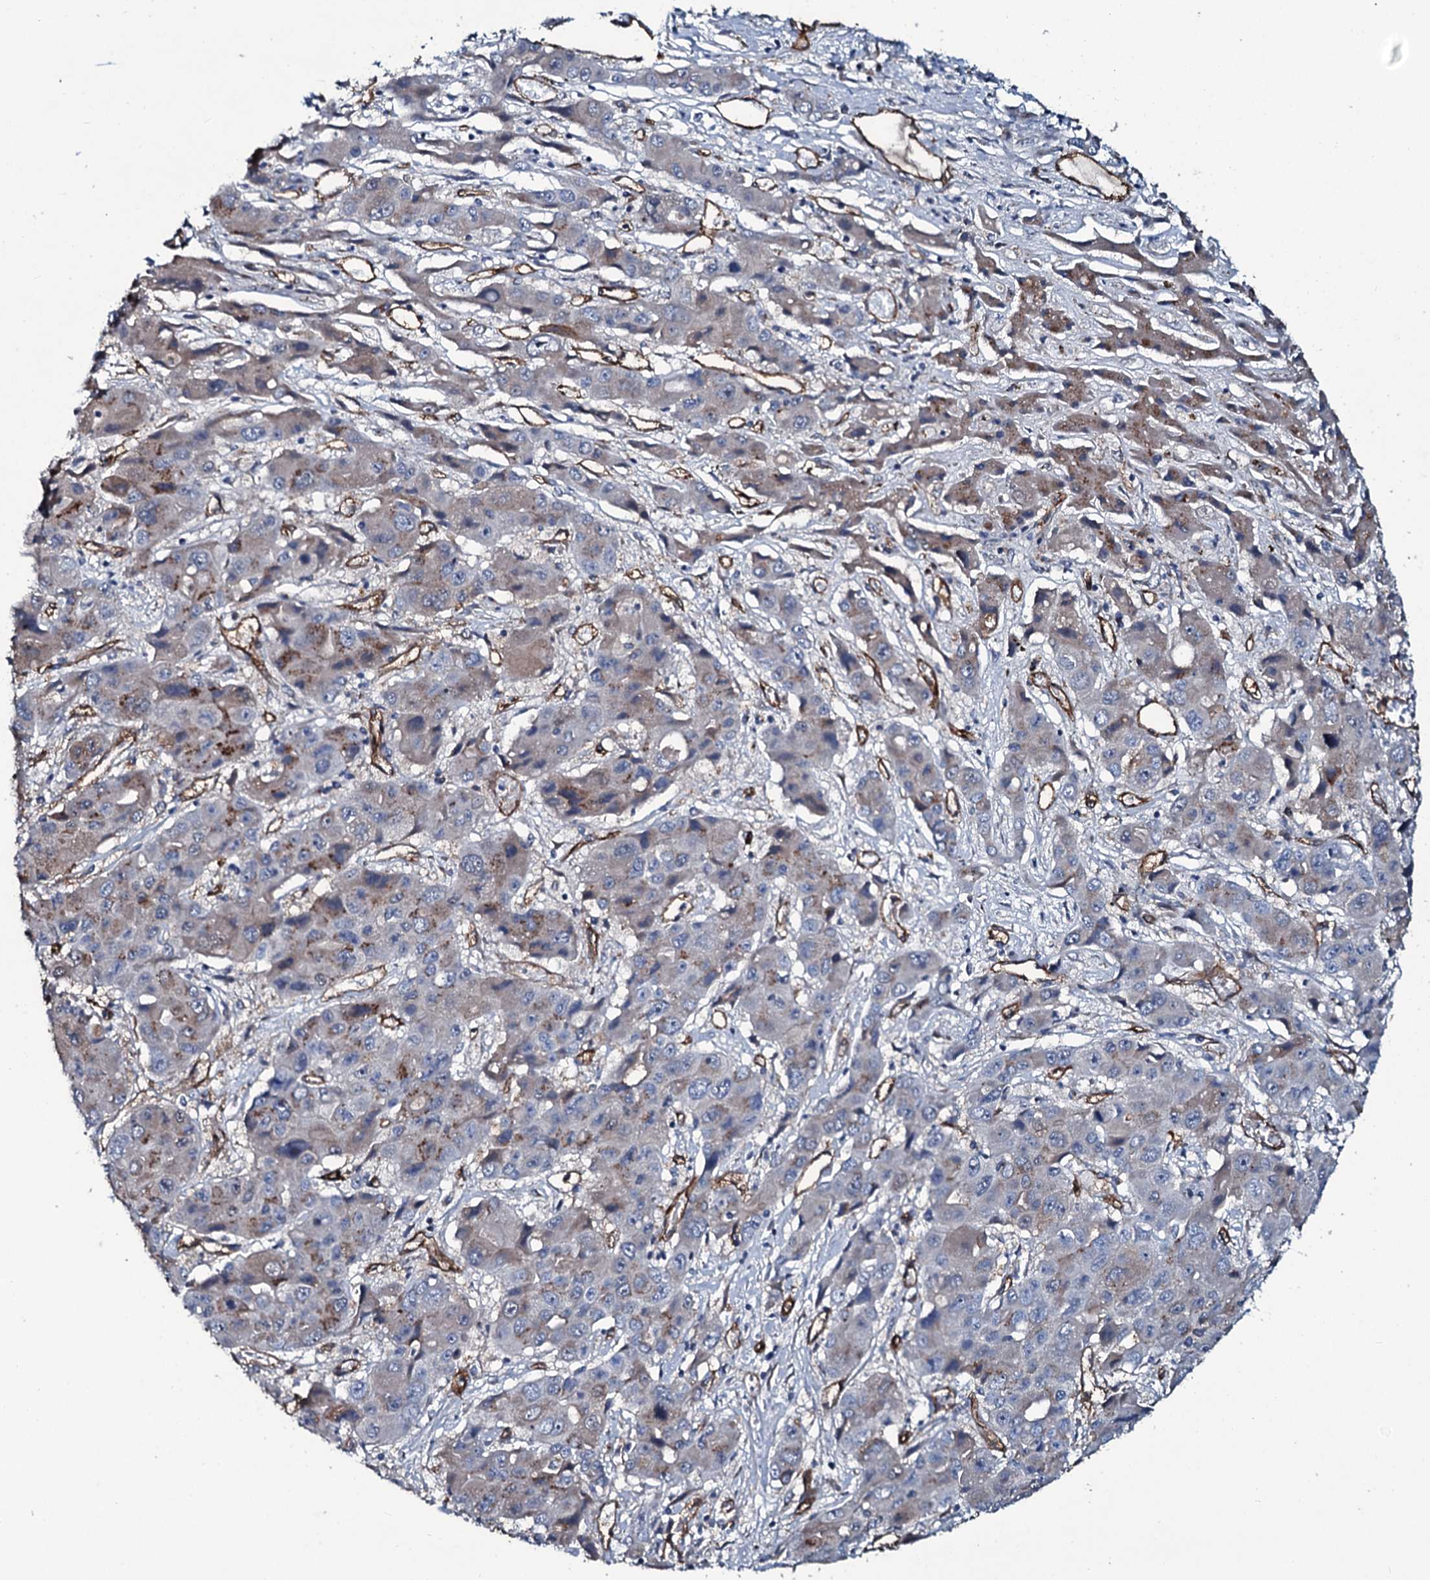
{"staining": {"intensity": "weak", "quantity": "25%-75%", "location": "cytoplasmic/membranous"}, "tissue": "liver cancer", "cell_type": "Tumor cells", "image_type": "cancer", "snomed": [{"axis": "morphology", "description": "Cholangiocarcinoma"}, {"axis": "topography", "description": "Liver"}], "caption": "Immunohistochemical staining of human liver cancer (cholangiocarcinoma) shows low levels of weak cytoplasmic/membranous positivity in approximately 25%-75% of tumor cells.", "gene": "CLEC14A", "patient": {"sex": "male", "age": 67}}